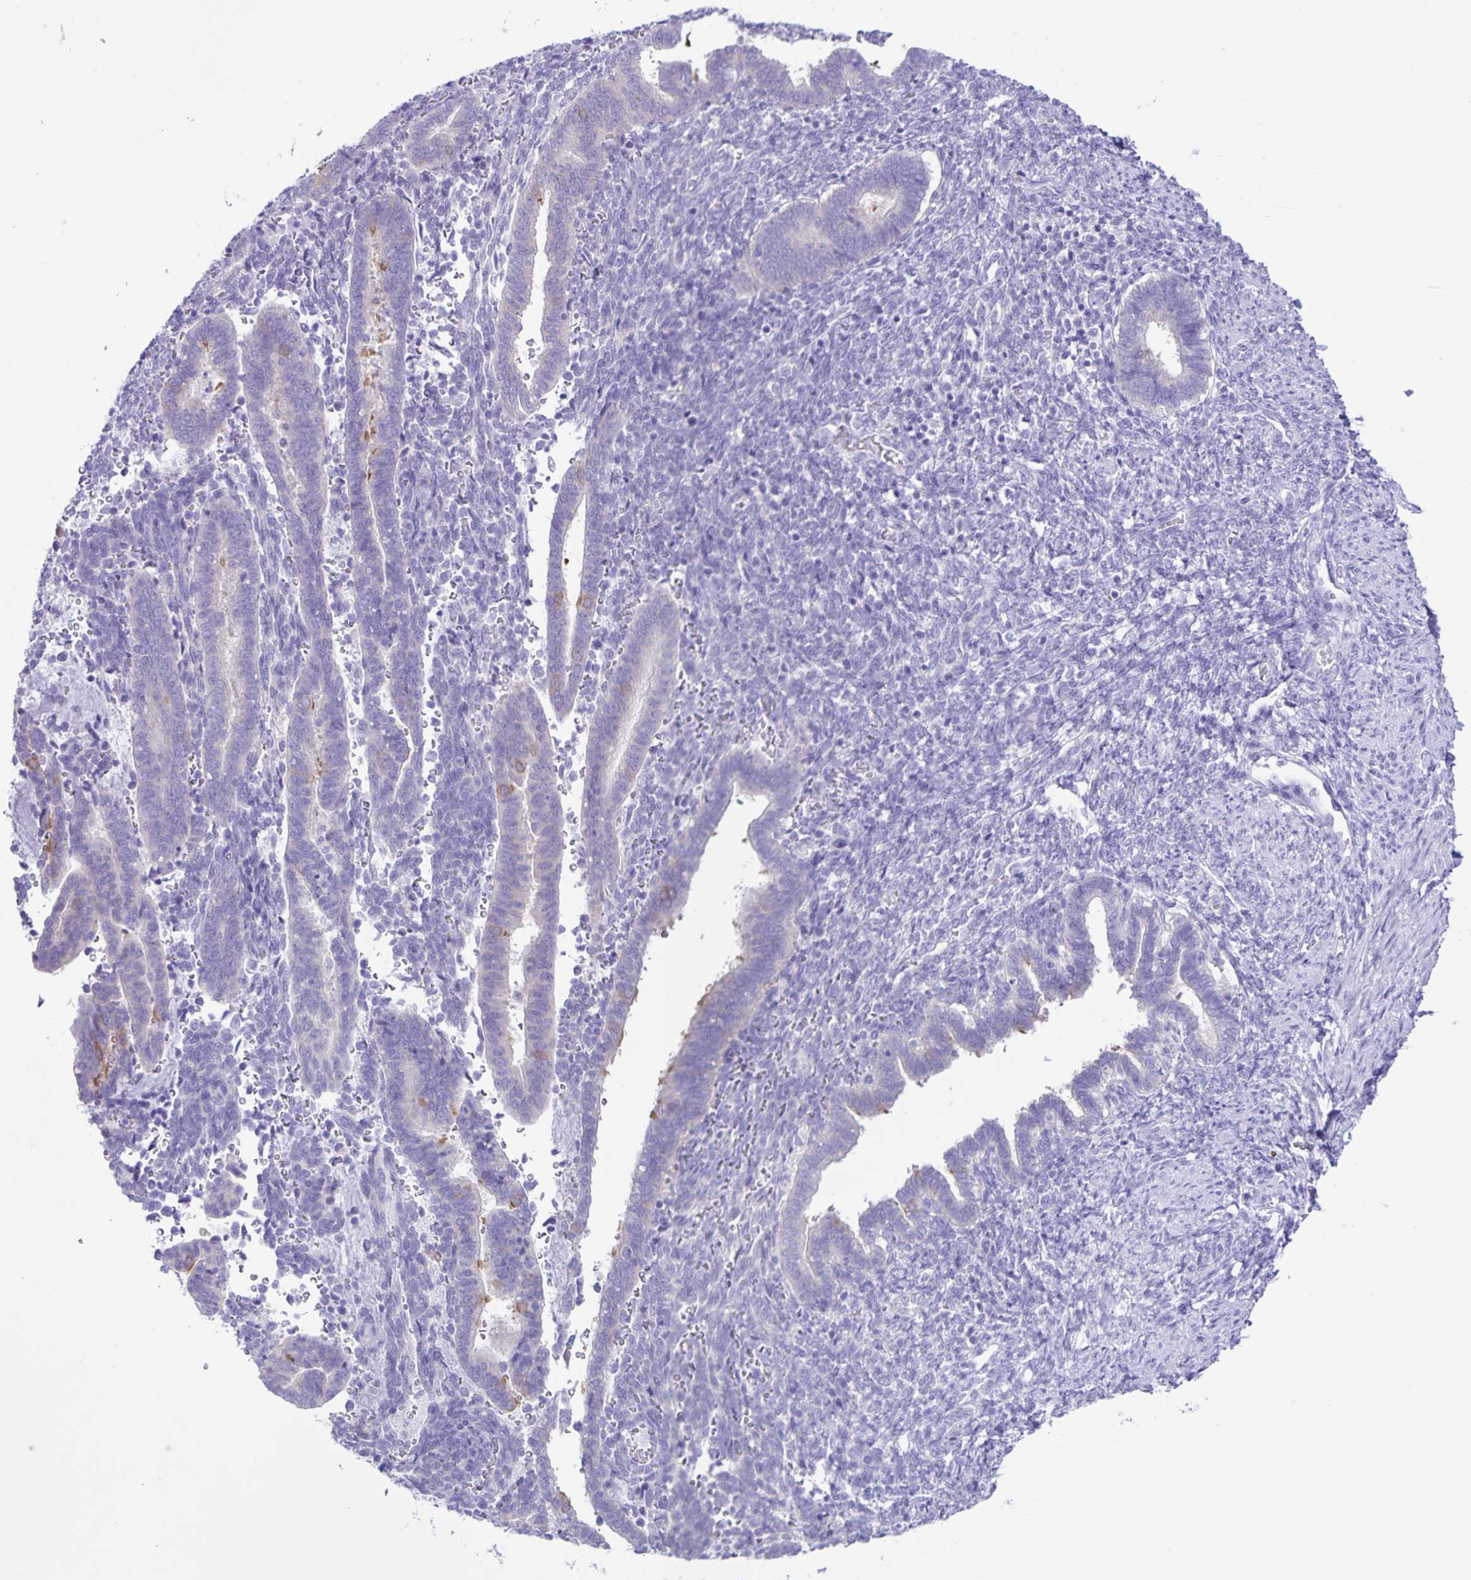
{"staining": {"intensity": "negative", "quantity": "none", "location": "none"}, "tissue": "endometrium", "cell_type": "Cells in endometrial stroma", "image_type": "normal", "snomed": [{"axis": "morphology", "description": "Normal tissue, NOS"}, {"axis": "topography", "description": "Endometrium"}], "caption": "IHC histopathology image of benign endometrium: human endometrium stained with DAB demonstrates no significant protein positivity in cells in endometrial stroma. (Stains: DAB (3,3'-diaminobenzidine) immunohistochemistry with hematoxylin counter stain, Microscopy: brightfield microscopy at high magnification).", "gene": "CAPSL", "patient": {"sex": "female", "age": 34}}